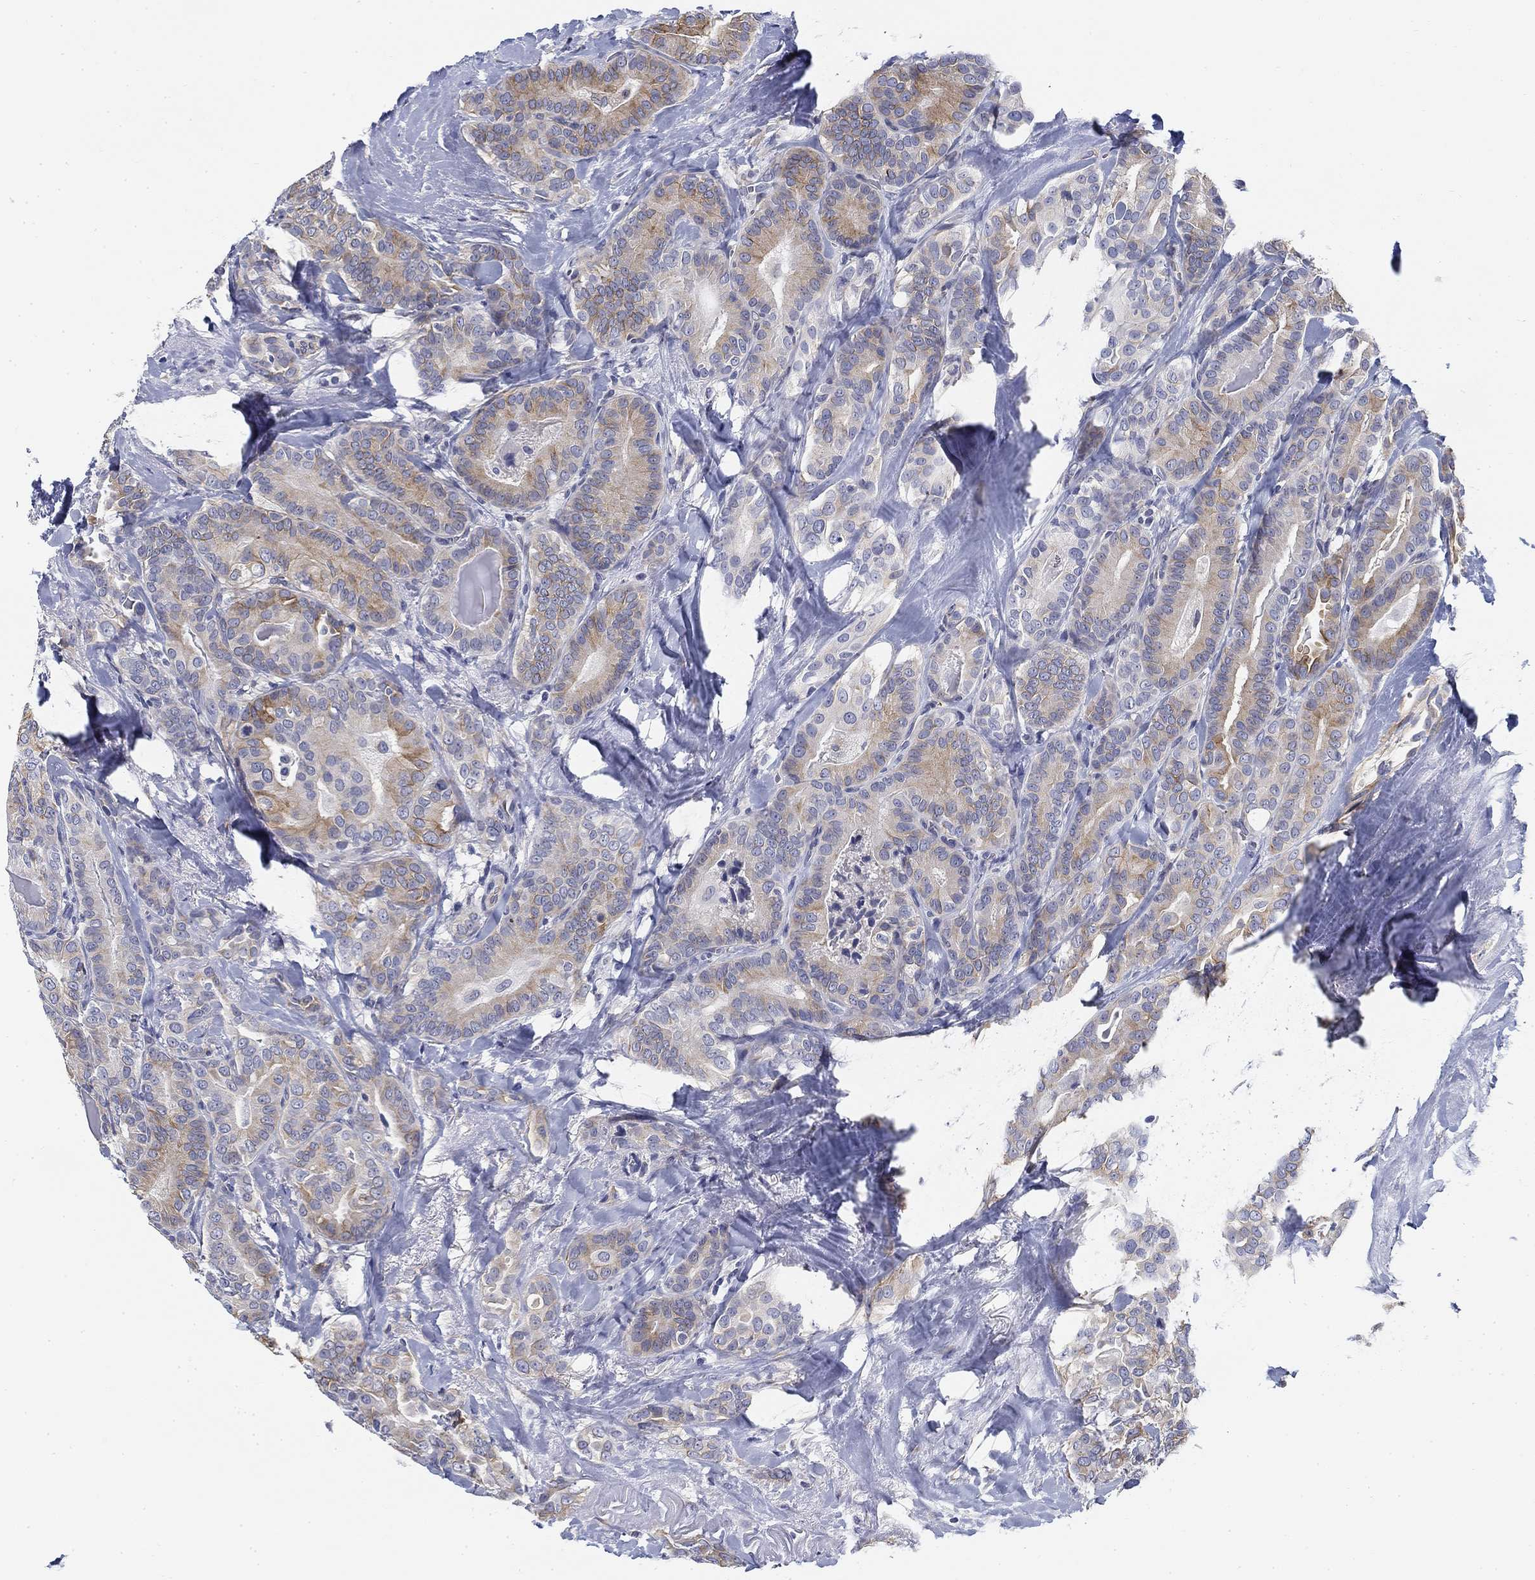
{"staining": {"intensity": "weak", "quantity": "<25%", "location": "cytoplasmic/membranous"}, "tissue": "thyroid cancer", "cell_type": "Tumor cells", "image_type": "cancer", "snomed": [{"axis": "morphology", "description": "Papillary adenocarcinoma, NOS"}, {"axis": "topography", "description": "Thyroid gland"}], "caption": "There is no significant staining in tumor cells of thyroid cancer (papillary adenocarcinoma).", "gene": "SLC2A5", "patient": {"sex": "male", "age": 61}}